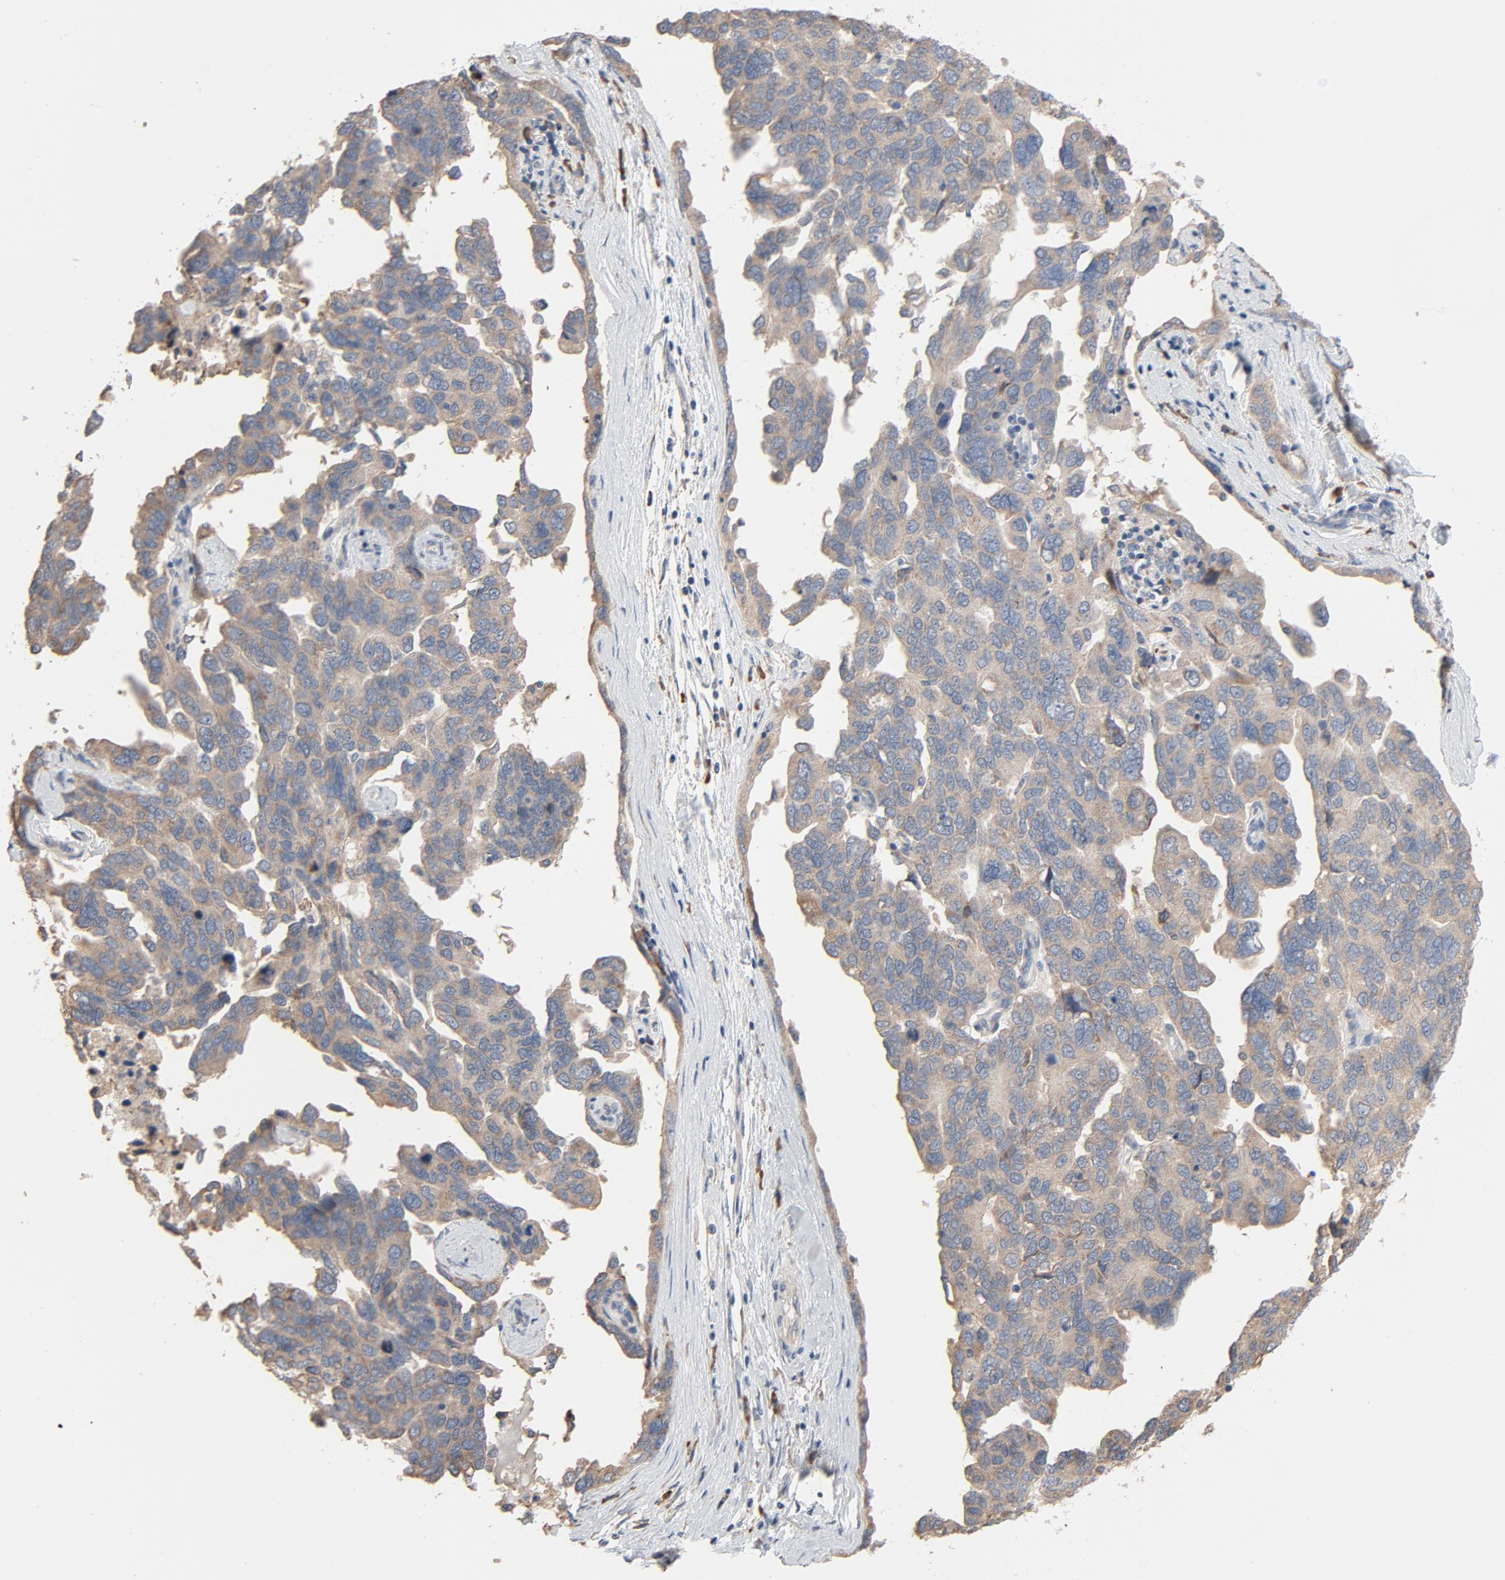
{"staining": {"intensity": "weak", "quantity": ">75%", "location": "cytoplasmic/membranous"}, "tissue": "ovarian cancer", "cell_type": "Tumor cells", "image_type": "cancer", "snomed": [{"axis": "morphology", "description": "Cystadenocarcinoma, serous, NOS"}, {"axis": "topography", "description": "Ovary"}], "caption": "A high-resolution micrograph shows immunohistochemistry staining of ovarian serous cystadenocarcinoma, which exhibits weak cytoplasmic/membranous staining in about >75% of tumor cells.", "gene": "TLR4", "patient": {"sex": "female", "age": 64}}